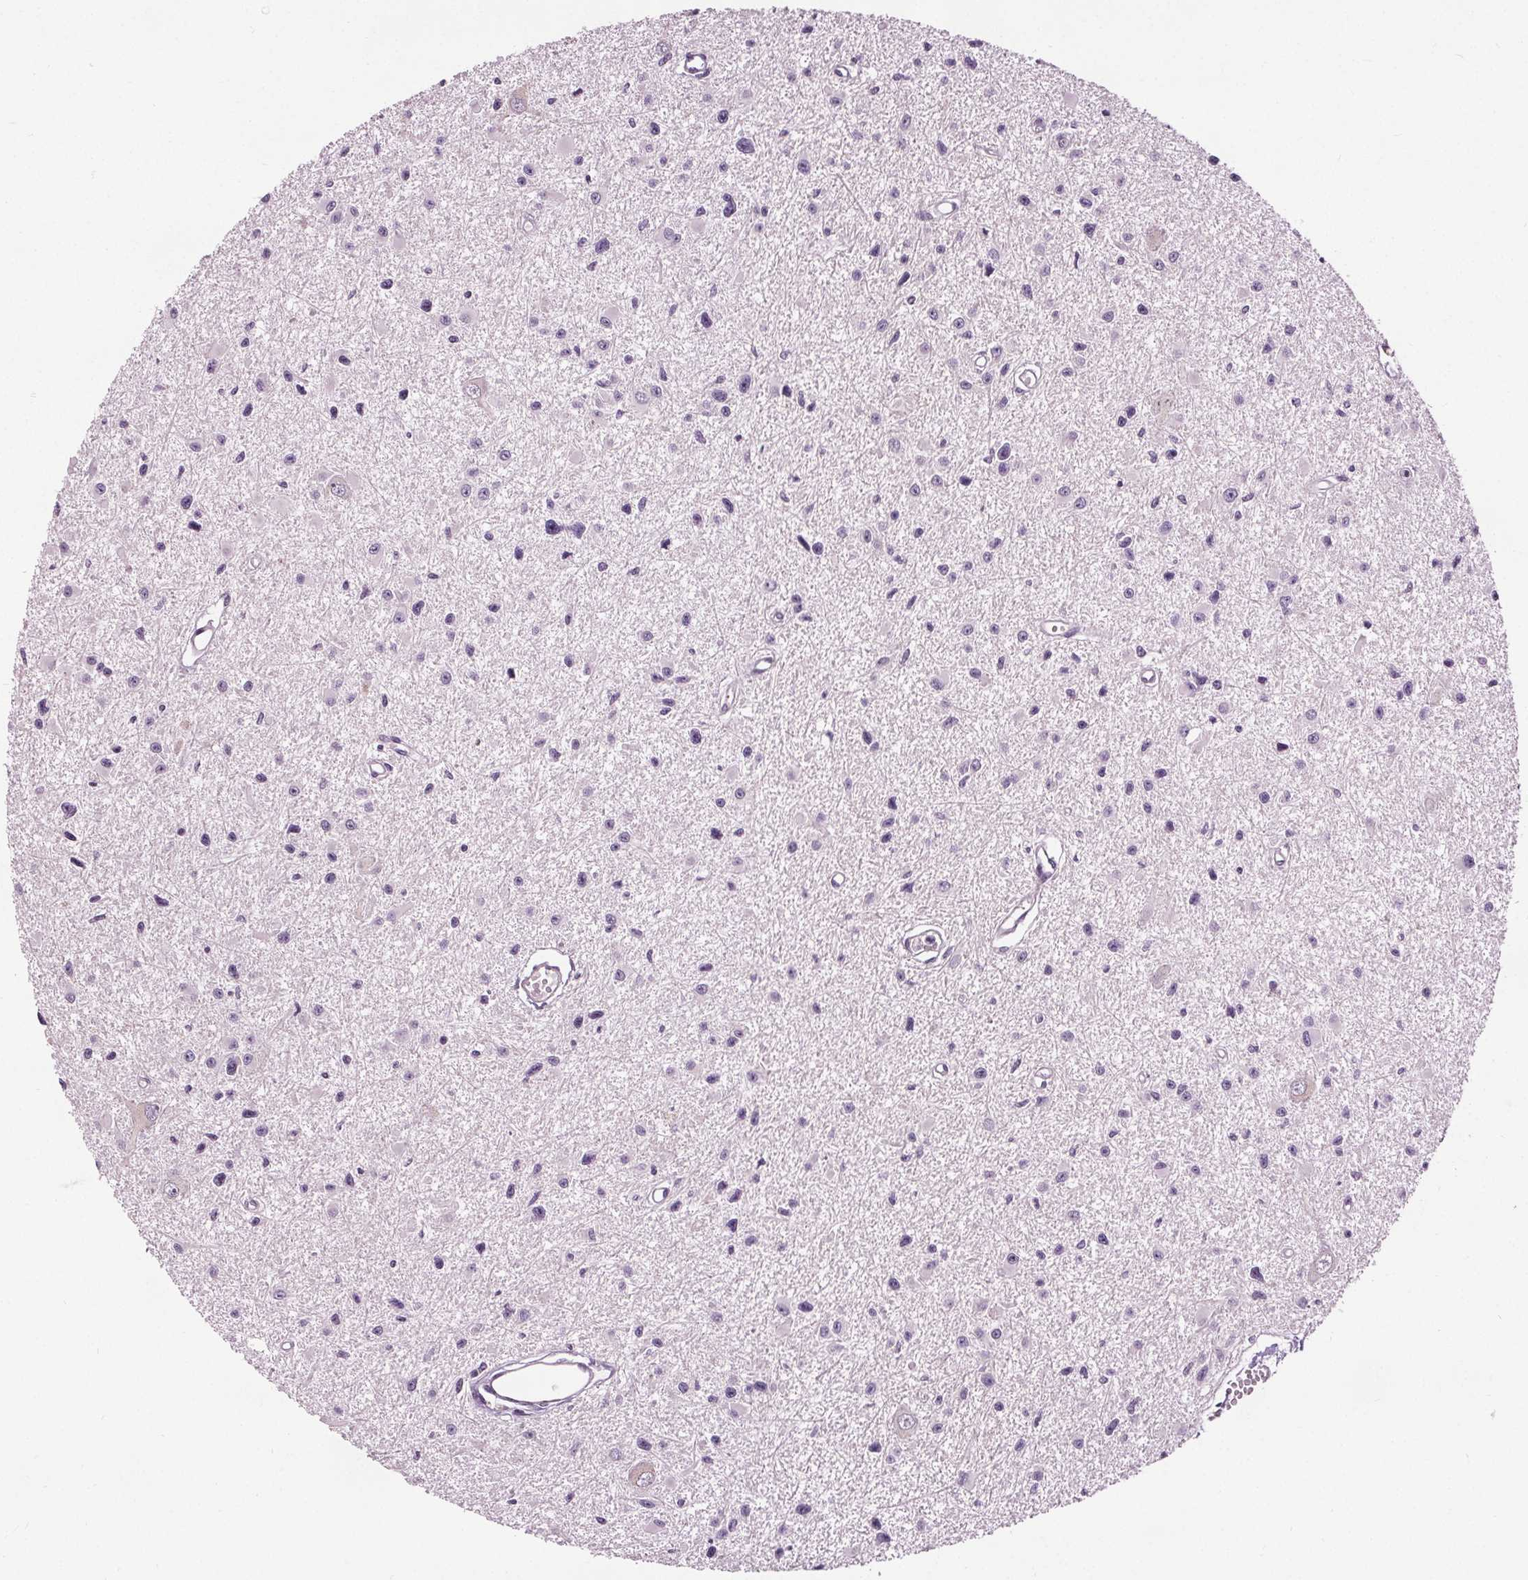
{"staining": {"intensity": "negative", "quantity": "none", "location": "none"}, "tissue": "glioma", "cell_type": "Tumor cells", "image_type": "cancer", "snomed": [{"axis": "morphology", "description": "Glioma, malignant, High grade"}, {"axis": "topography", "description": "Brain"}], "caption": "Immunohistochemistry (IHC) photomicrograph of human malignant high-grade glioma stained for a protein (brown), which displays no positivity in tumor cells. The staining is performed using DAB (3,3'-diaminobenzidine) brown chromogen with nuclei counter-stained in using hematoxylin.", "gene": "RASA1", "patient": {"sex": "male", "age": 54}}